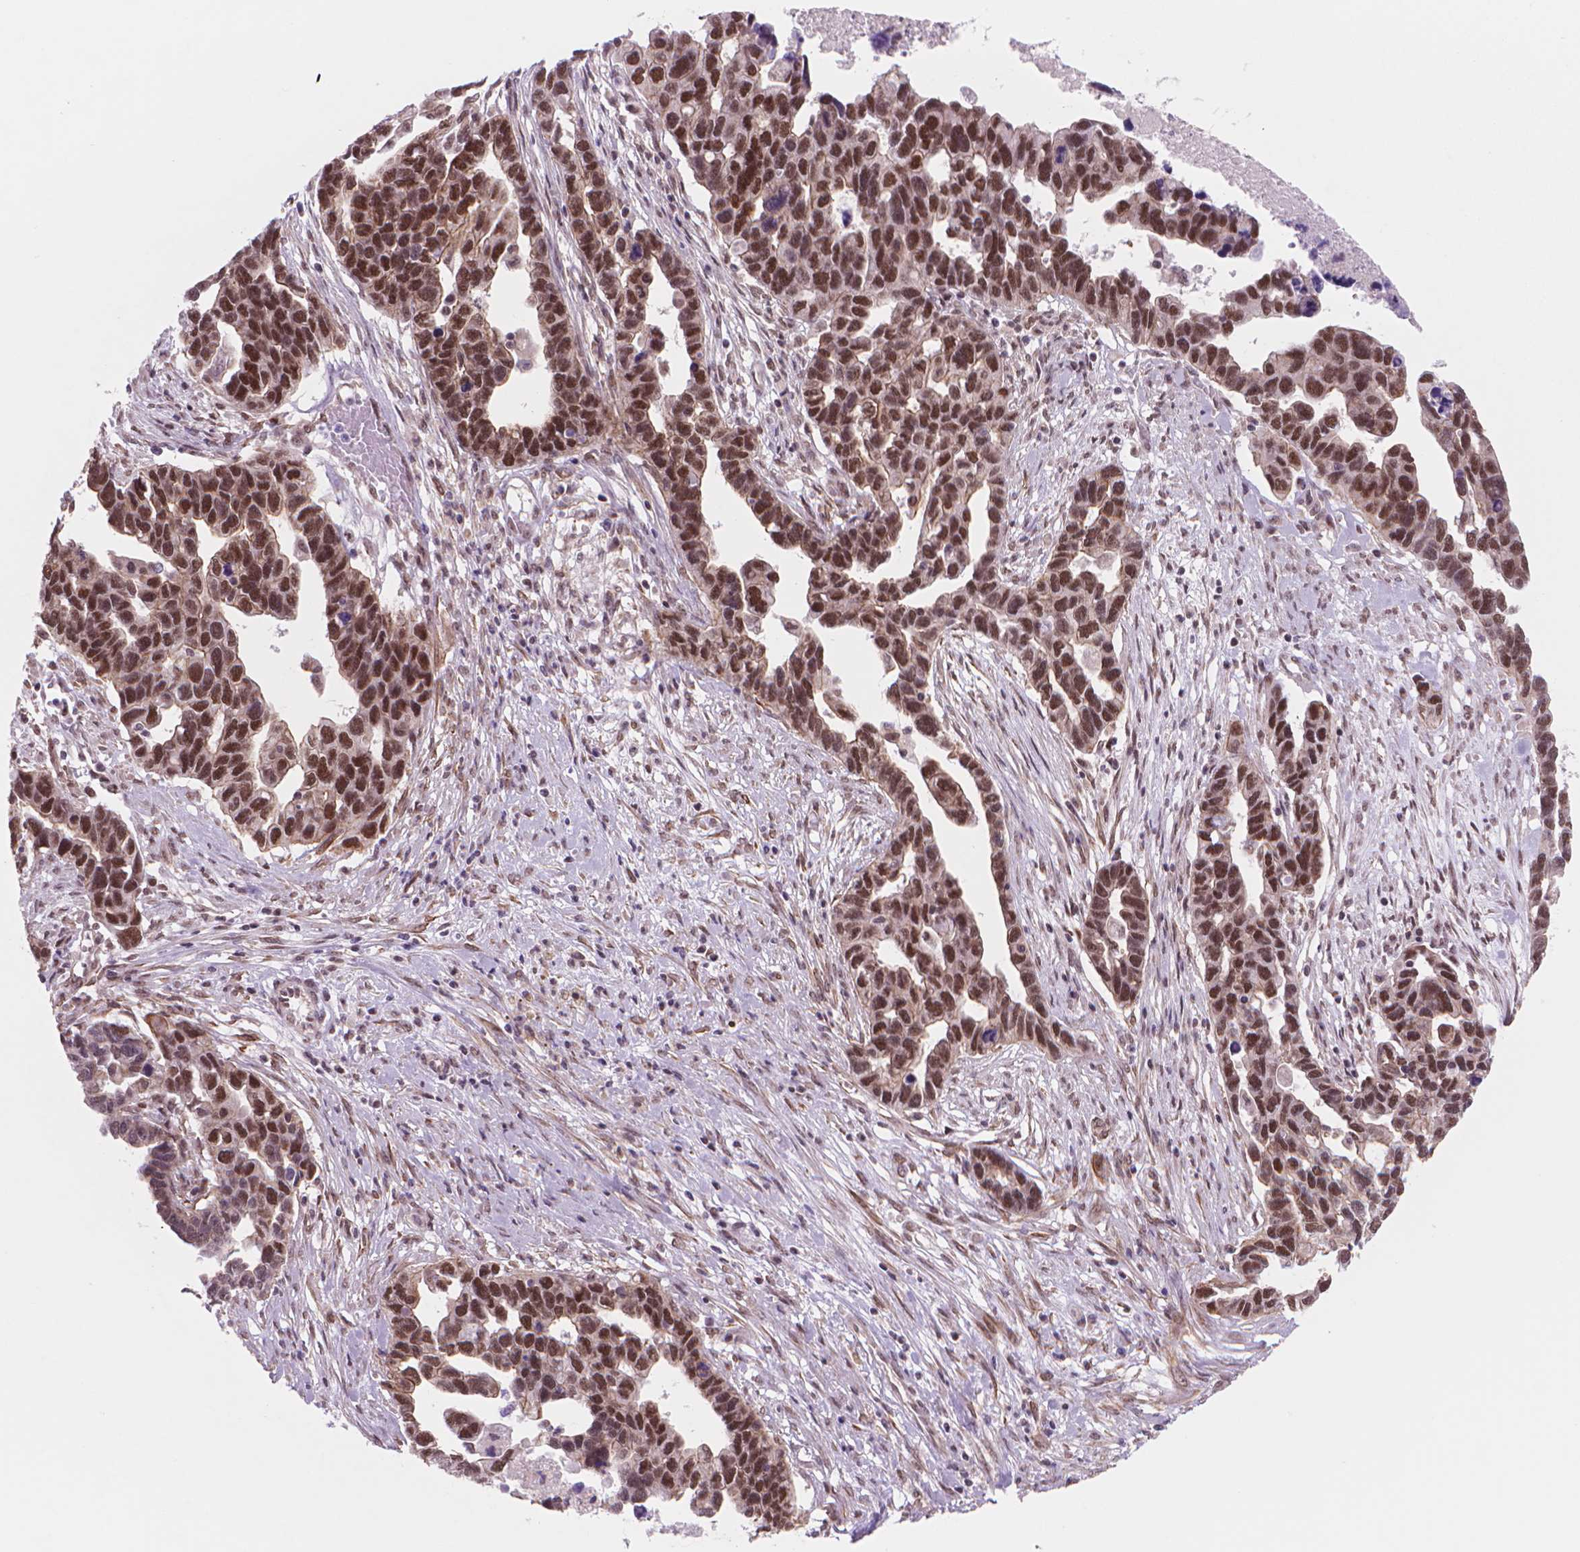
{"staining": {"intensity": "strong", "quantity": ">75%", "location": "nuclear"}, "tissue": "ovarian cancer", "cell_type": "Tumor cells", "image_type": "cancer", "snomed": [{"axis": "morphology", "description": "Cystadenocarcinoma, serous, NOS"}, {"axis": "topography", "description": "Ovary"}], "caption": "This image demonstrates immunohistochemistry staining of human ovarian serous cystadenocarcinoma, with high strong nuclear staining in approximately >75% of tumor cells.", "gene": "POLR3D", "patient": {"sex": "female", "age": 54}}